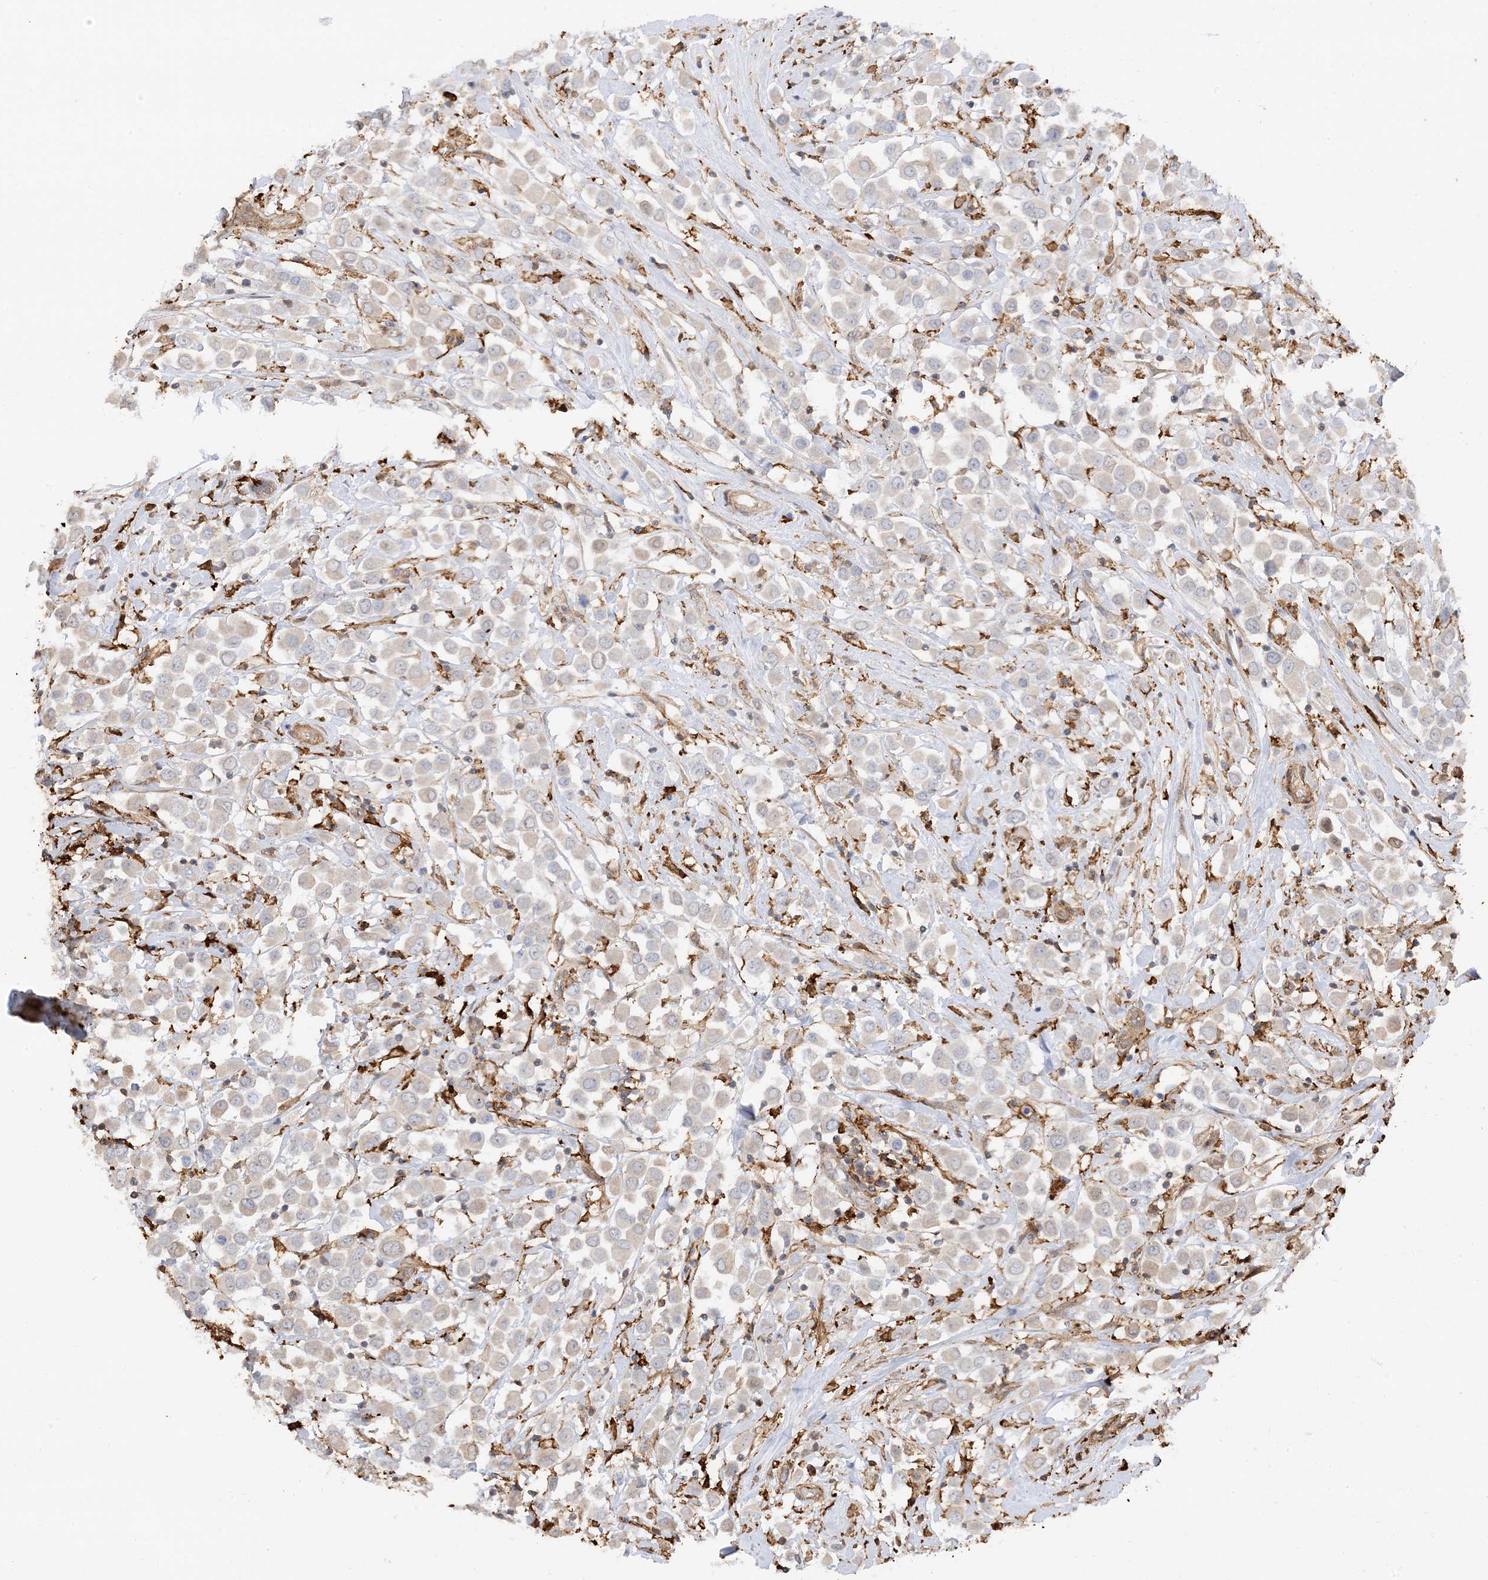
{"staining": {"intensity": "negative", "quantity": "none", "location": "none"}, "tissue": "breast cancer", "cell_type": "Tumor cells", "image_type": "cancer", "snomed": [{"axis": "morphology", "description": "Duct carcinoma"}, {"axis": "topography", "description": "Breast"}], "caption": "DAB (3,3'-diaminobenzidine) immunohistochemical staining of human breast cancer (invasive ductal carcinoma) reveals no significant expression in tumor cells.", "gene": "PHACTR2", "patient": {"sex": "female", "age": 61}}